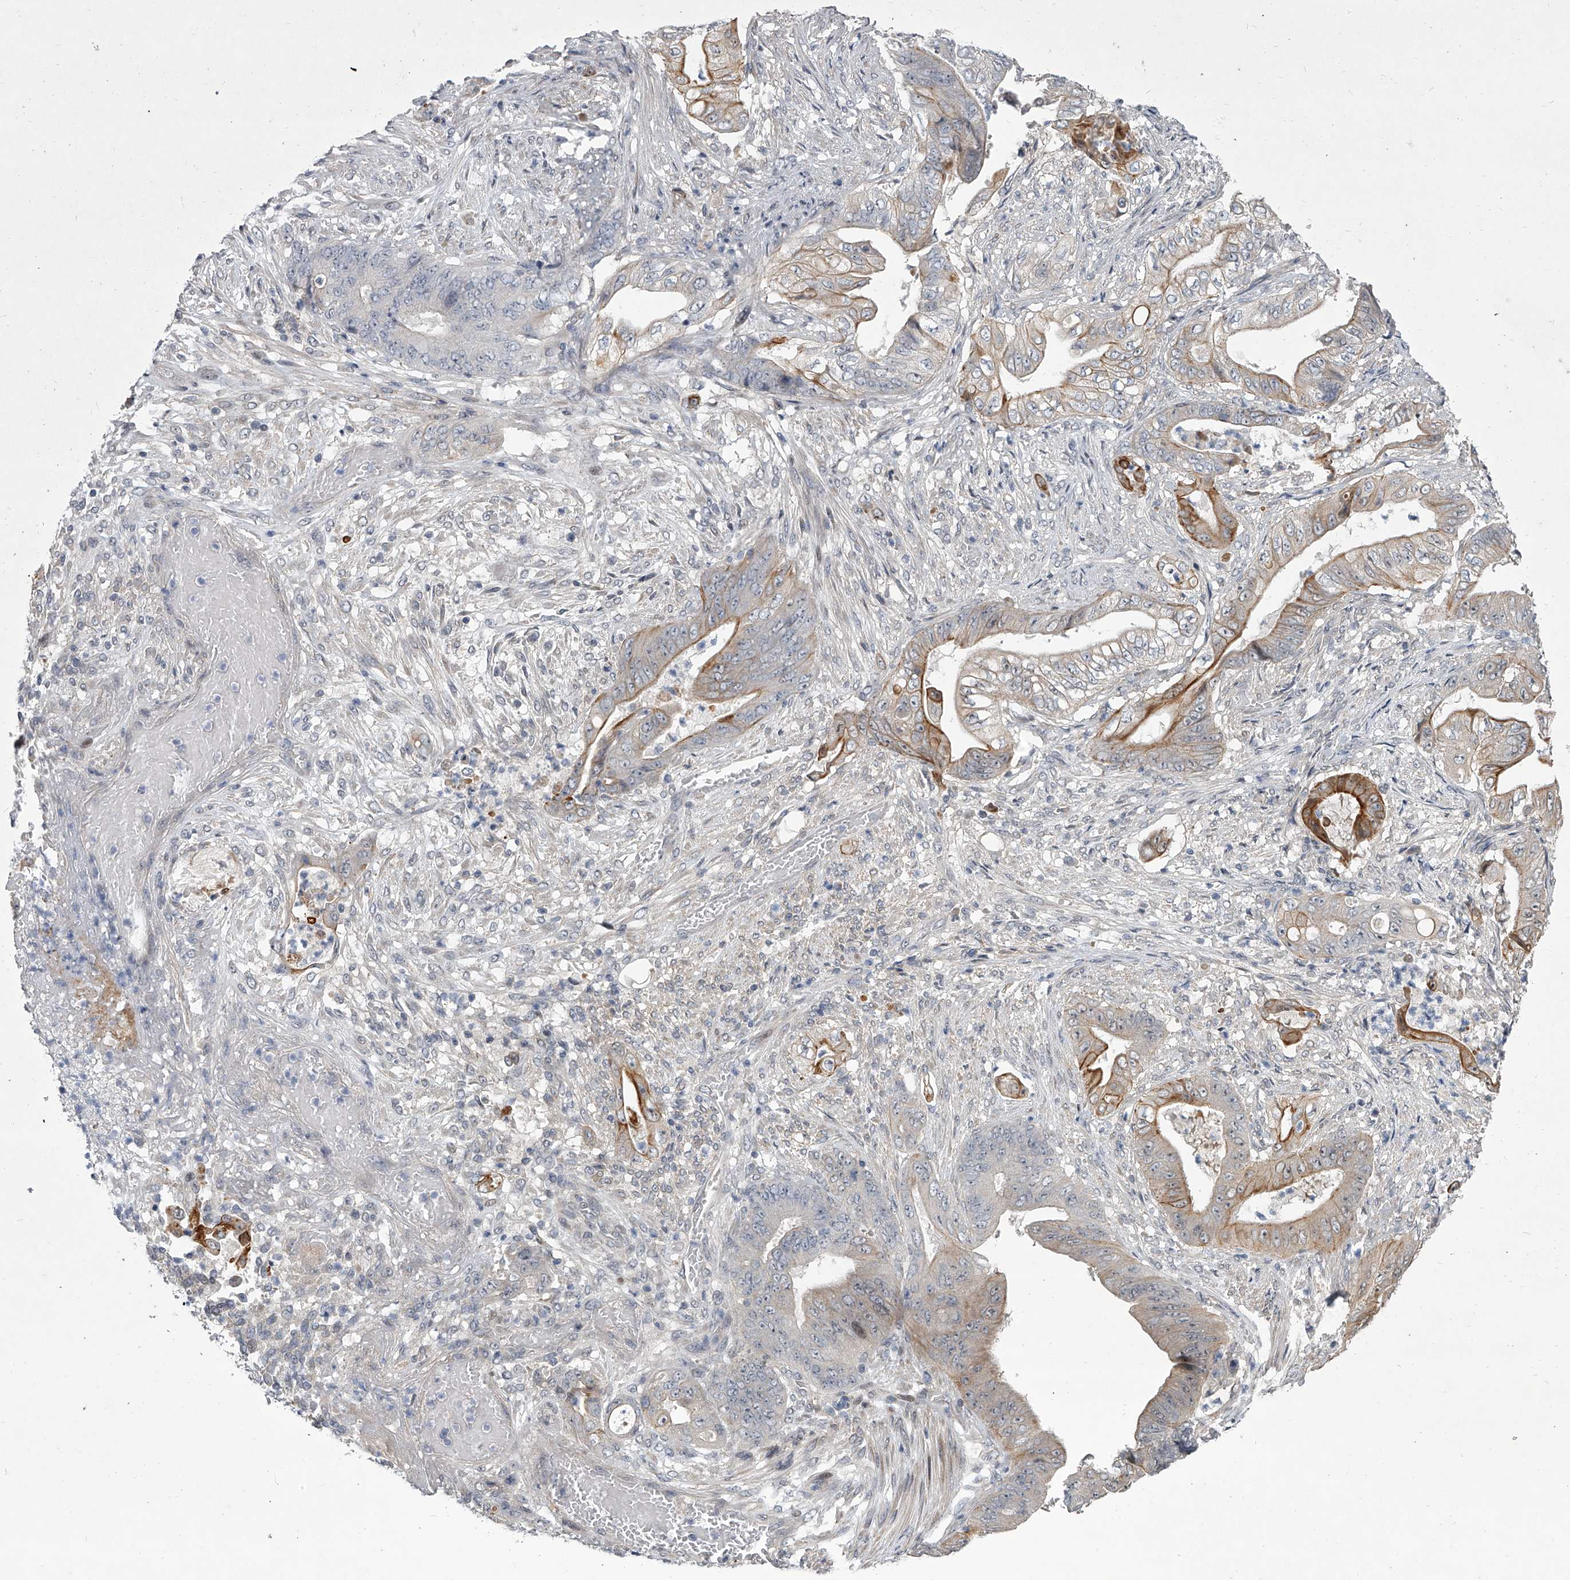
{"staining": {"intensity": "moderate", "quantity": "<25%", "location": "cytoplasmic/membranous"}, "tissue": "stomach cancer", "cell_type": "Tumor cells", "image_type": "cancer", "snomed": [{"axis": "morphology", "description": "Adenocarcinoma, NOS"}, {"axis": "topography", "description": "Stomach"}], "caption": "High-magnification brightfield microscopy of stomach cancer (adenocarcinoma) stained with DAB (3,3'-diaminobenzidine) (brown) and counterstained with hematoxylin (blue). tumor cells exhibit moderate cytoplasmic/membranous positivity is present in approximately<25% of cells.", "gene": "HEATR6", "patient": {"sex": "female", "age": 73}}